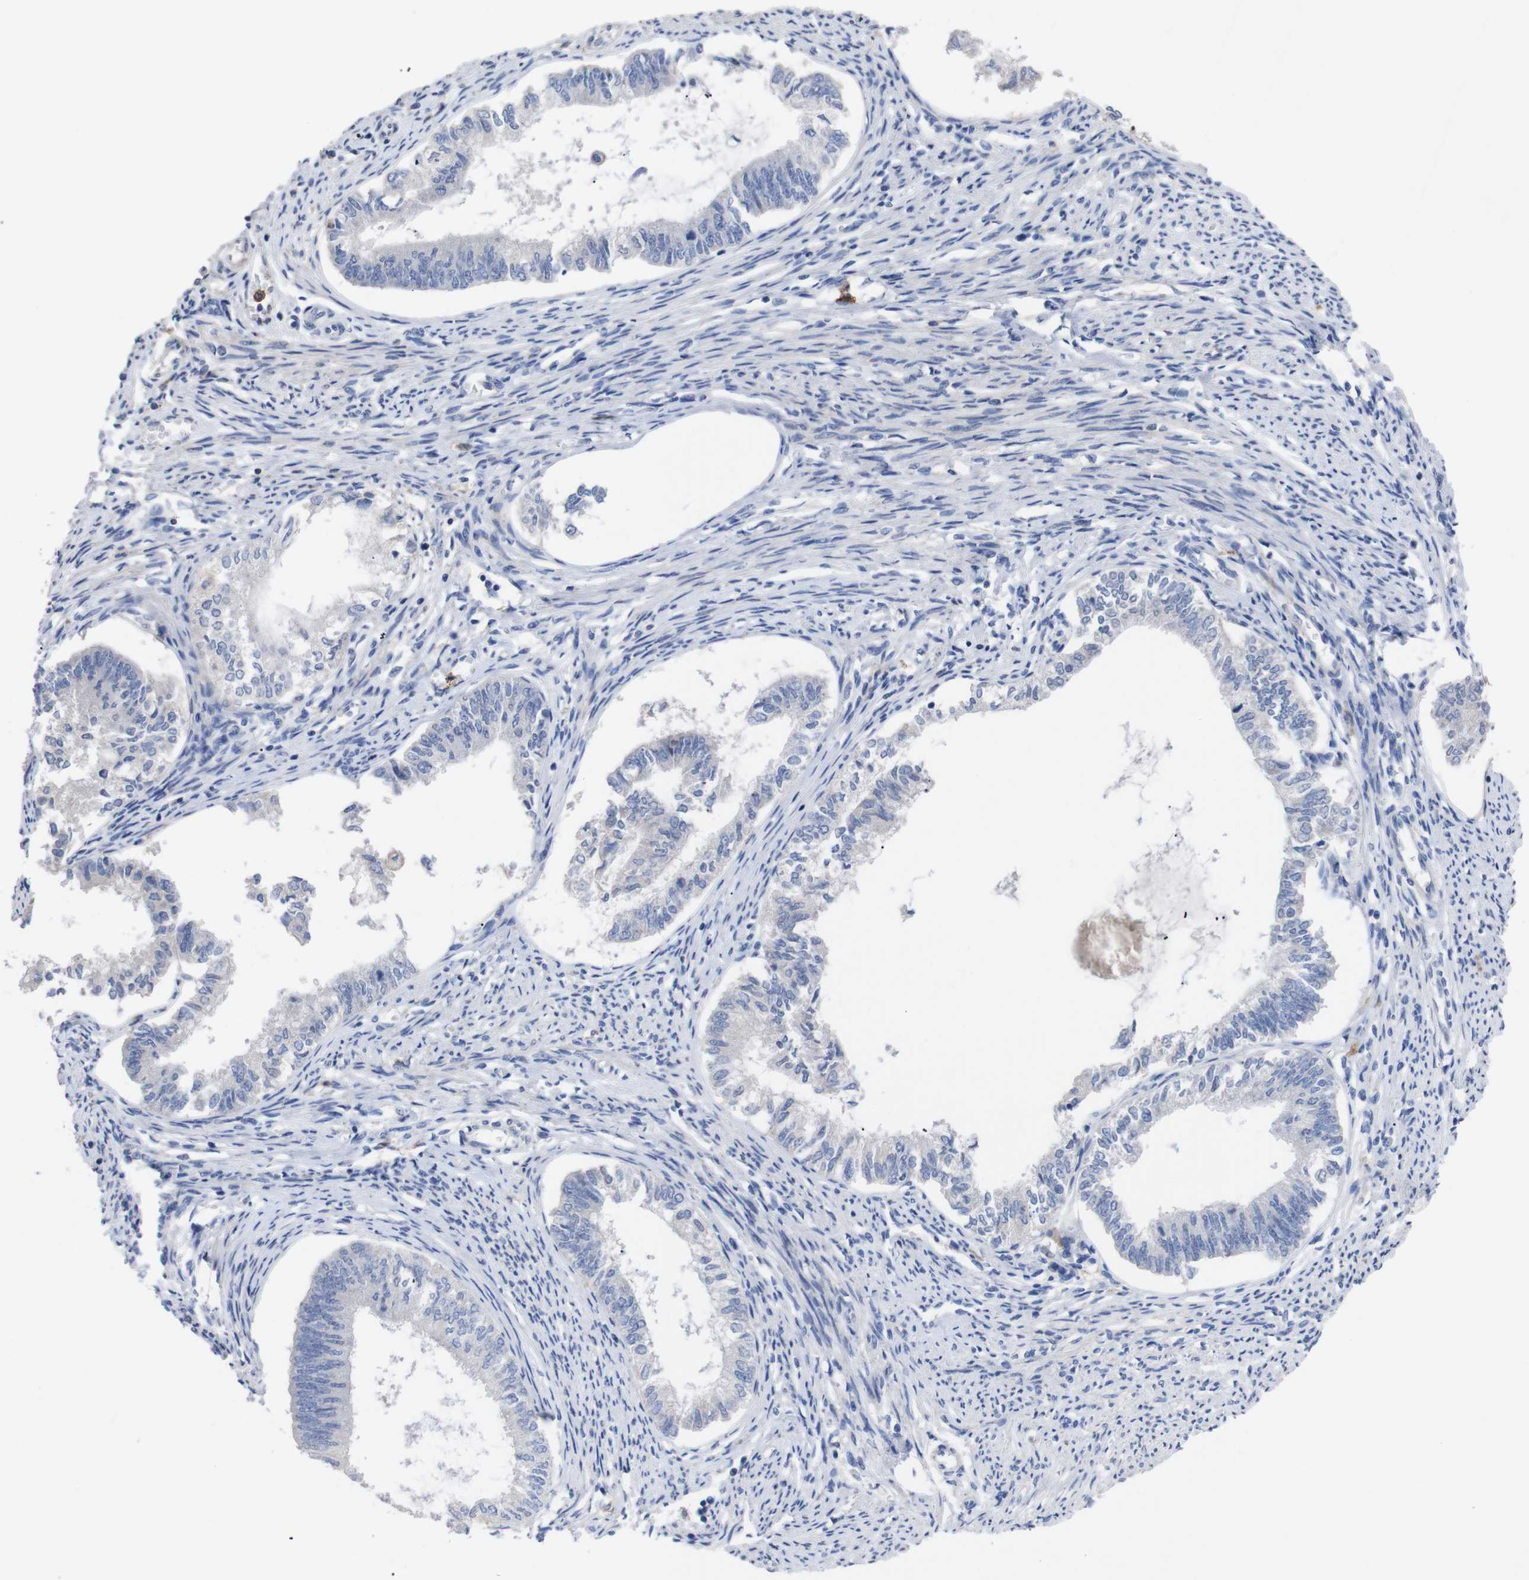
{"staining": {"intensity": "negative", "quantity": "none", "location": "none"}, "tissue": "endometrial cancer", "cell_type": "Tumor cells", "image_type": "cancer", "snomed": [{"axis": "morphology", "description": "Adenocarcinoma, NOS"}, {"axis": "topography", "description": "Endometrium"}], "caption": "IHC of endometrial adenocarcinoma displays no expression in tumor cells.", "gene": "C5AR1", "patient": {"sex": "female", "age": 86}}